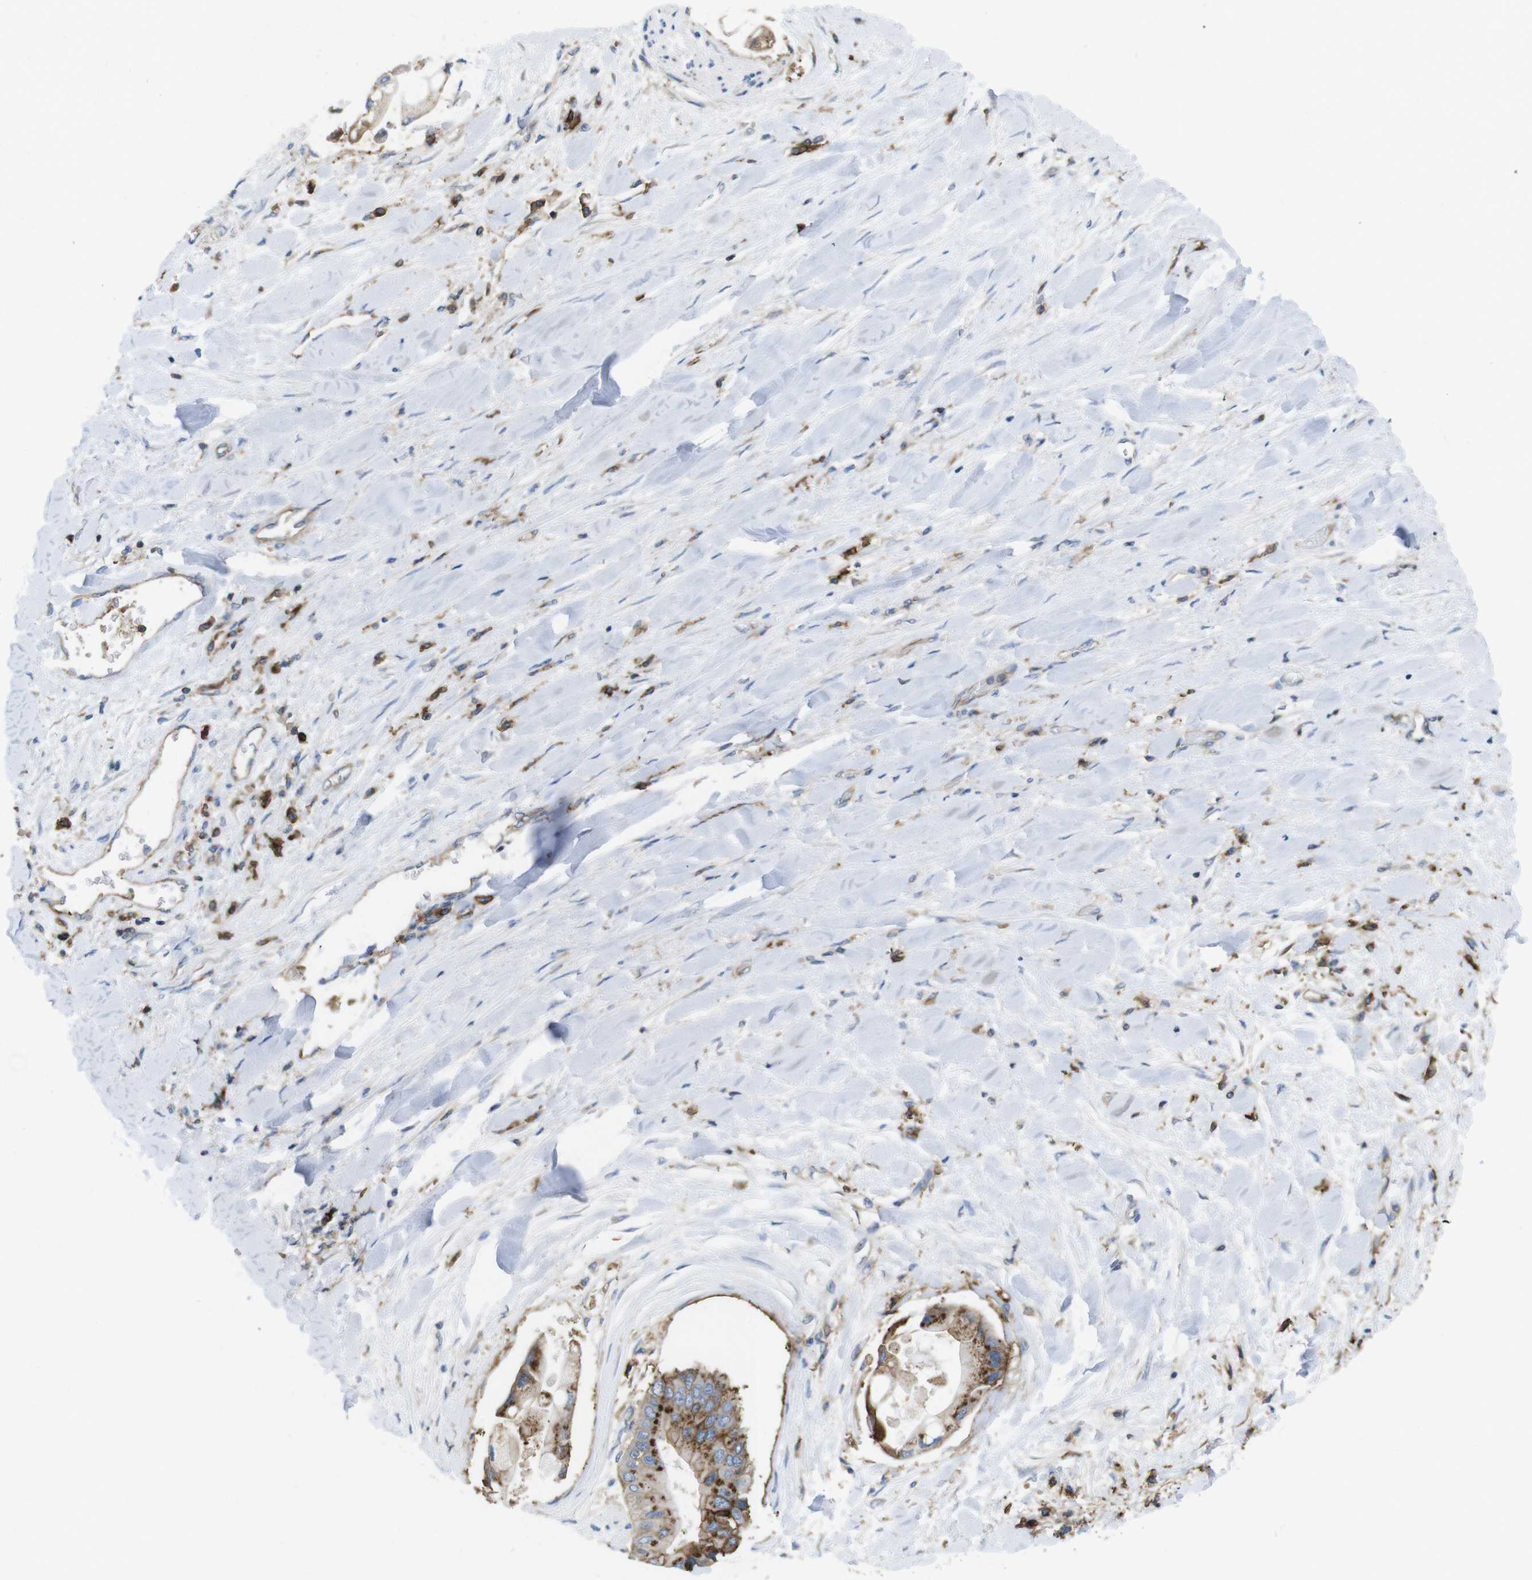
{"staining": {"intensity": "moderate", "quantity": "25%-75%", "location": "cytoplasmic/membranous"}, "tissue": "liver cancer", "cell_type": "Tumor cells", "image_type": "cancer", "snomed": [{"axis": "morphology", "description": "Cholangiocarcinoma"}, {"axis": "topography", "description": "Liver"}], "caption": "A histopathology image of human liver cholangiocarcinoma stained for a protein demonstrates moderate cytoplasmic/membranous brown staining in tumor cells. Nuclei are stained in blue.", "gene": "CCR6", "patient": {"sex": "male", "age": 50}}